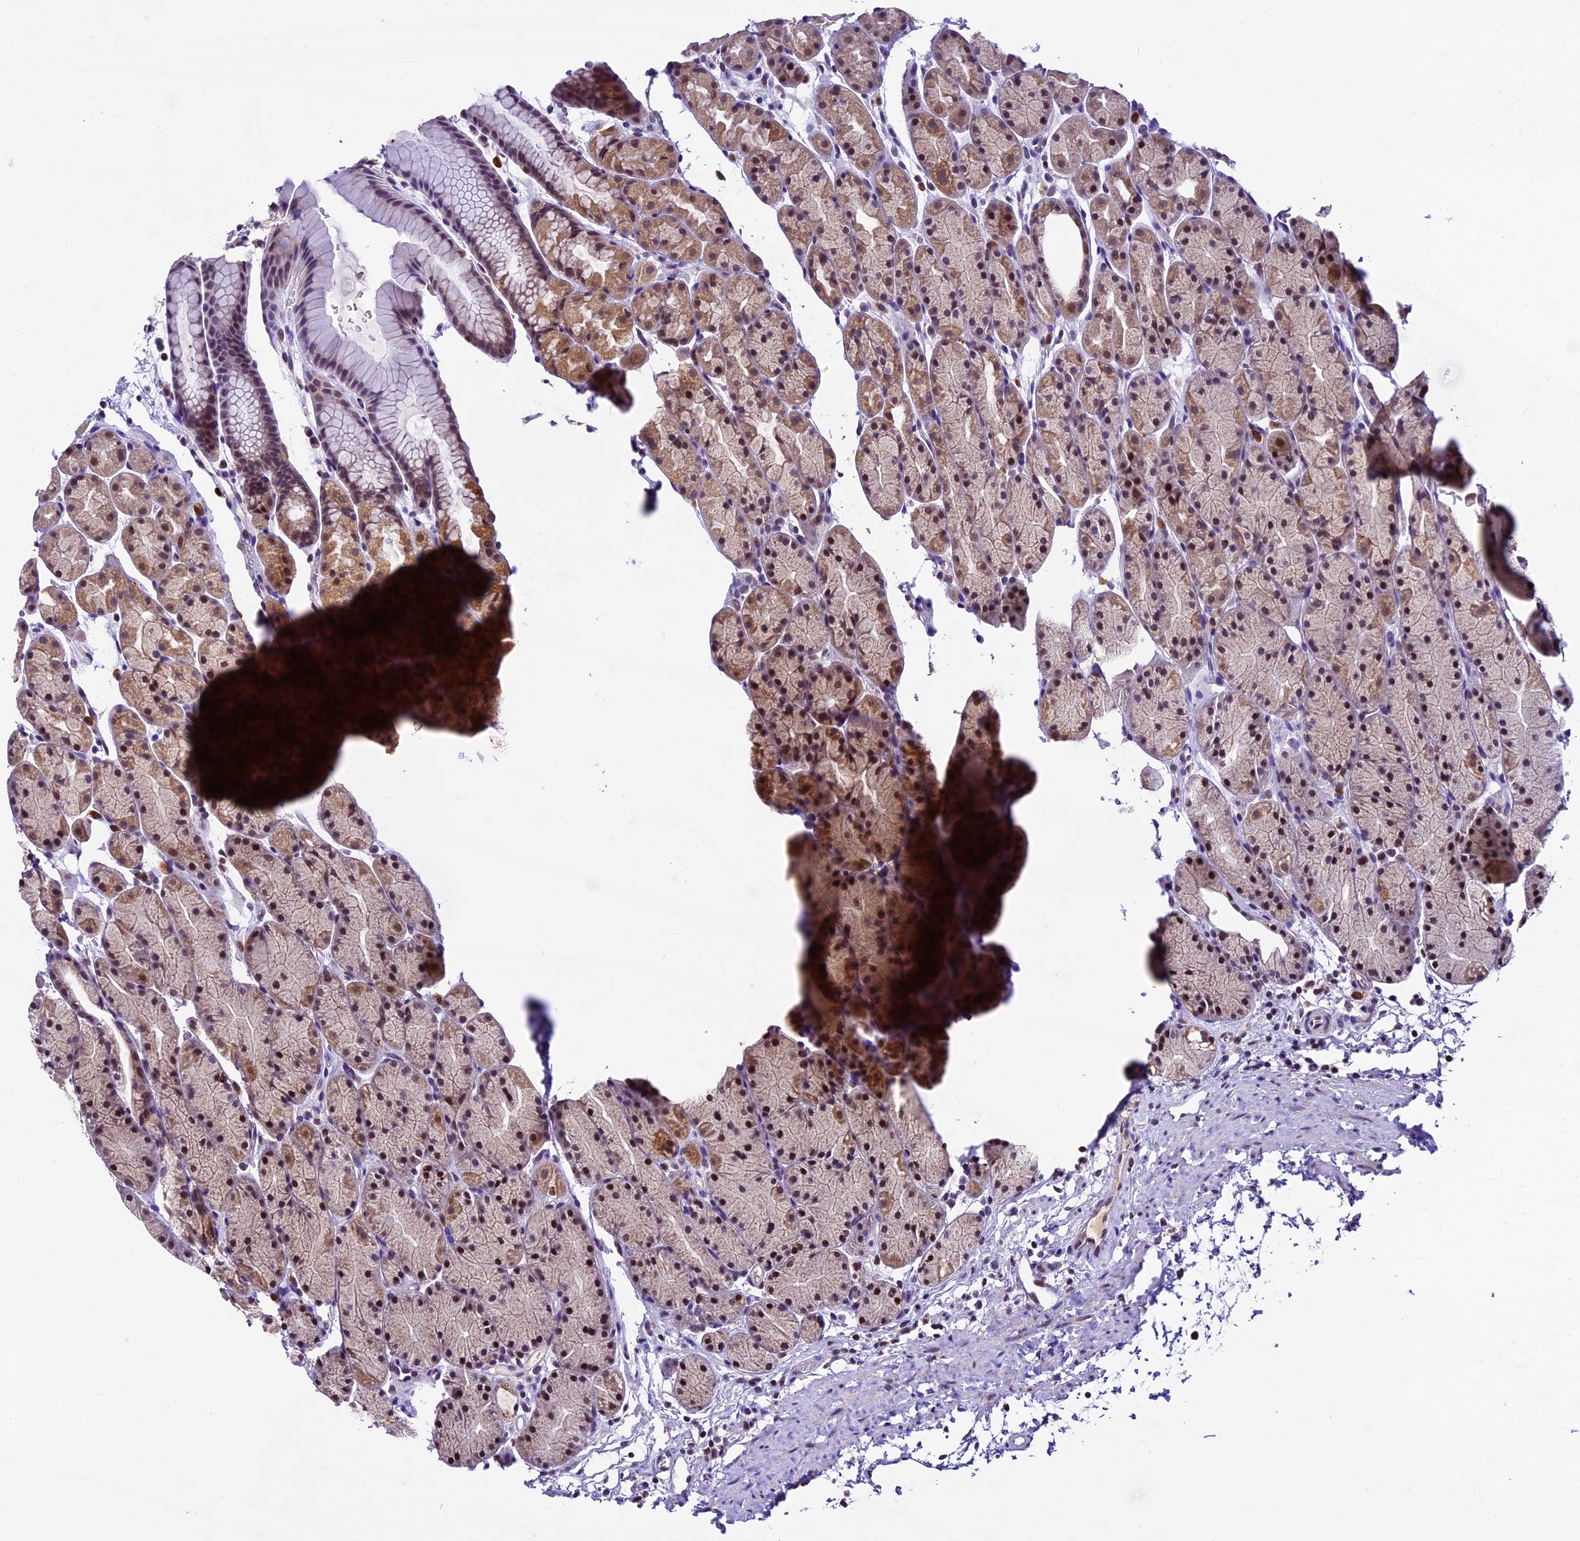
{"staining": {"intensity": "moderate", "quantity": ">75%", "location": "cytoplasmic/membranous,nuclear"}, "tissue": "stomach", "cell_type": "Glandular cells", "image_type": "normal", "snomed": [{"axis": "morphology", "description": "Normal tissue, NOS"}, {"axis": "topography", "description": "Stomach, upper"}, {"axis": "topography", "description": "Stomach"}], "caption": "Protein expression analysis of unremarkable human stomach reveals moderate cytoplasmic/membranous,nuclear expression in about >75% of glandular cells.", "gene": "CARS2", "patient": {"sex": "male", "age": 47}}